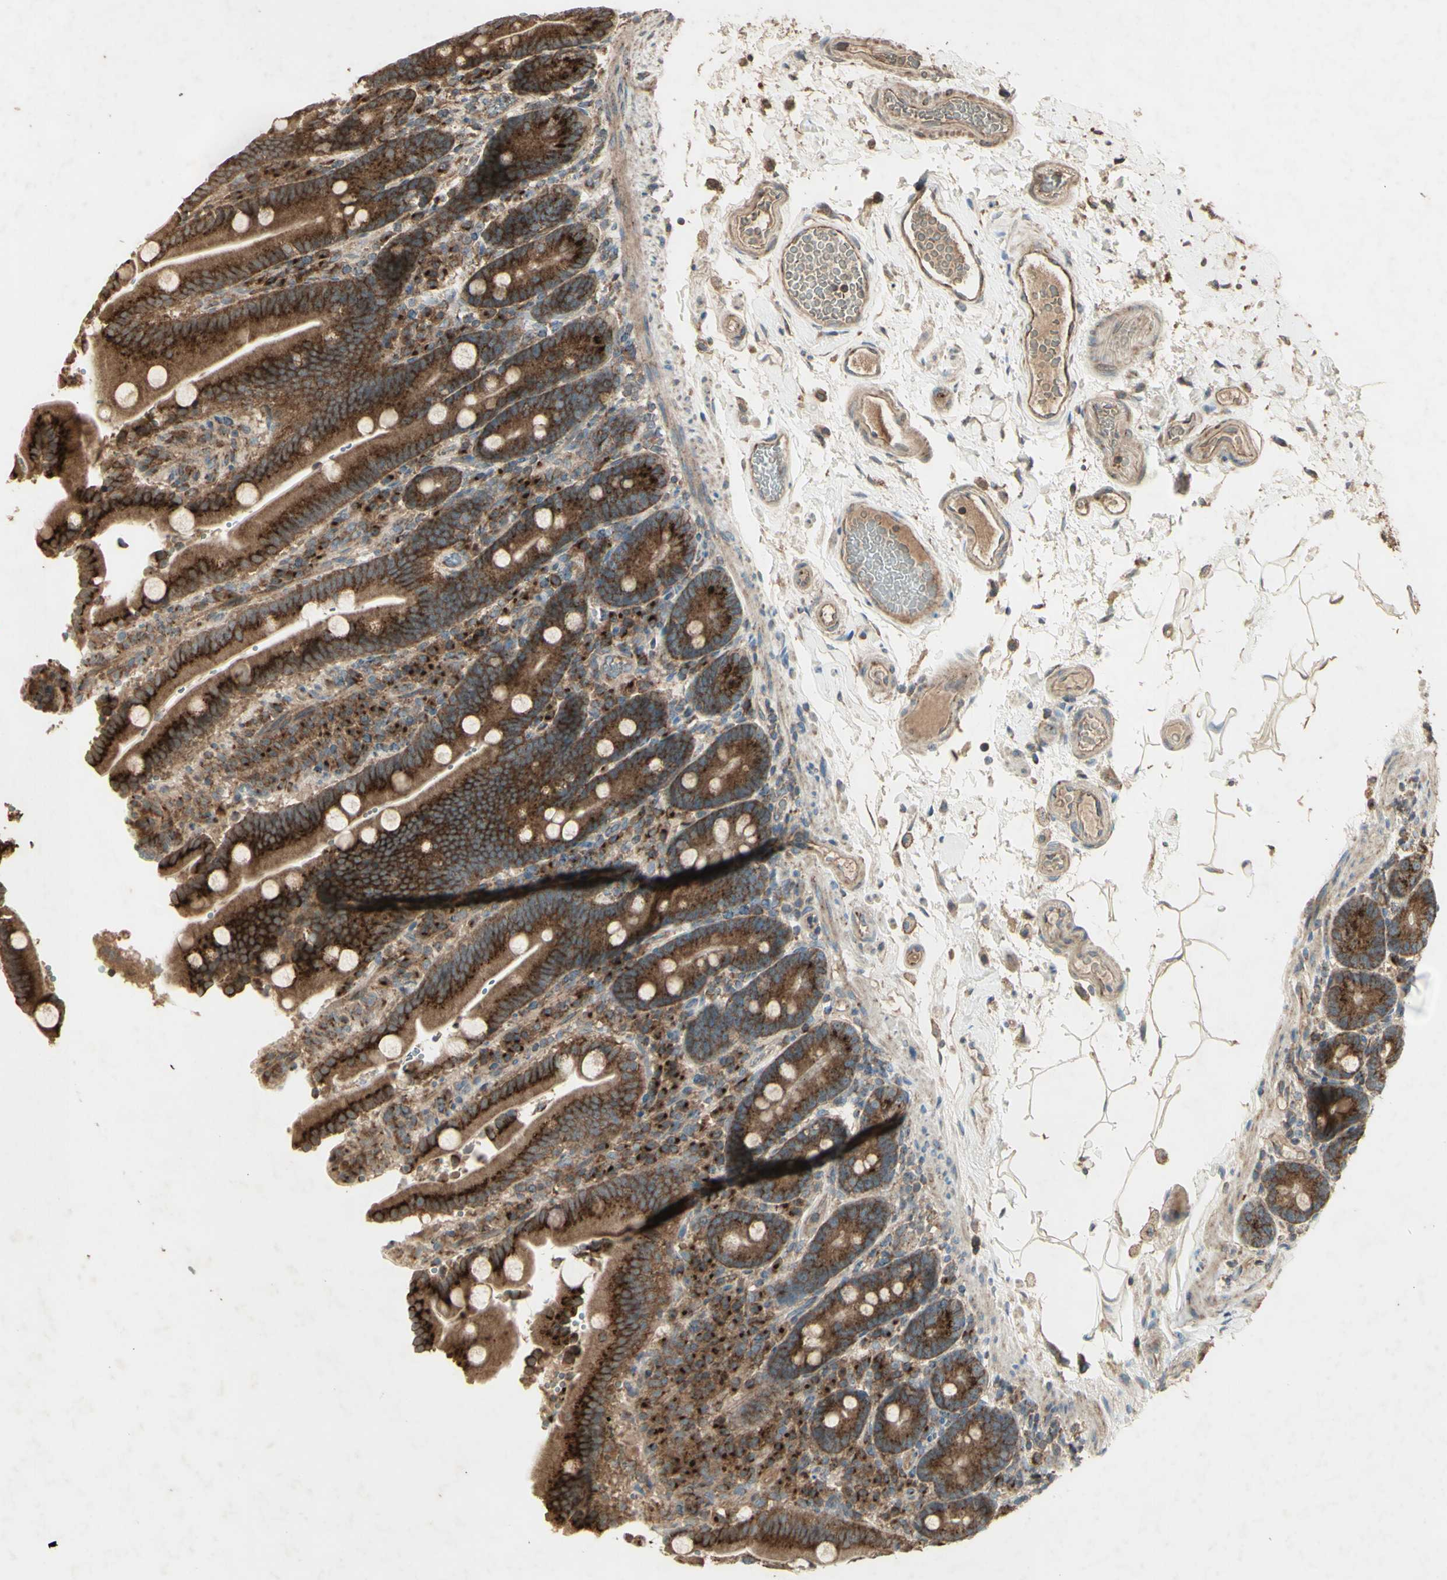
{"staining": {"intensity": "strong", "quantity": ">75%", "location": "cytoplasmic/membranous"}, "tissue": "duodenum", "cell_type": "Glandular cells", "image_type": "normal", "snomed": [{"axis": "morphology", "description": "Normal tissue, NOS"}, {"axis": "topography", "description": "Small intestine, NOS"}], "caption": "The micrograph reveals staining of unremarkable duodenum, revealing strong cytoplasmic/membranous protein staining (brown color) within glandular cells. (Brightfield microscopy of DAB IHC at high magnification).", "gene": "AP1G1", "patient": {"sex": "female", "age": 71}}